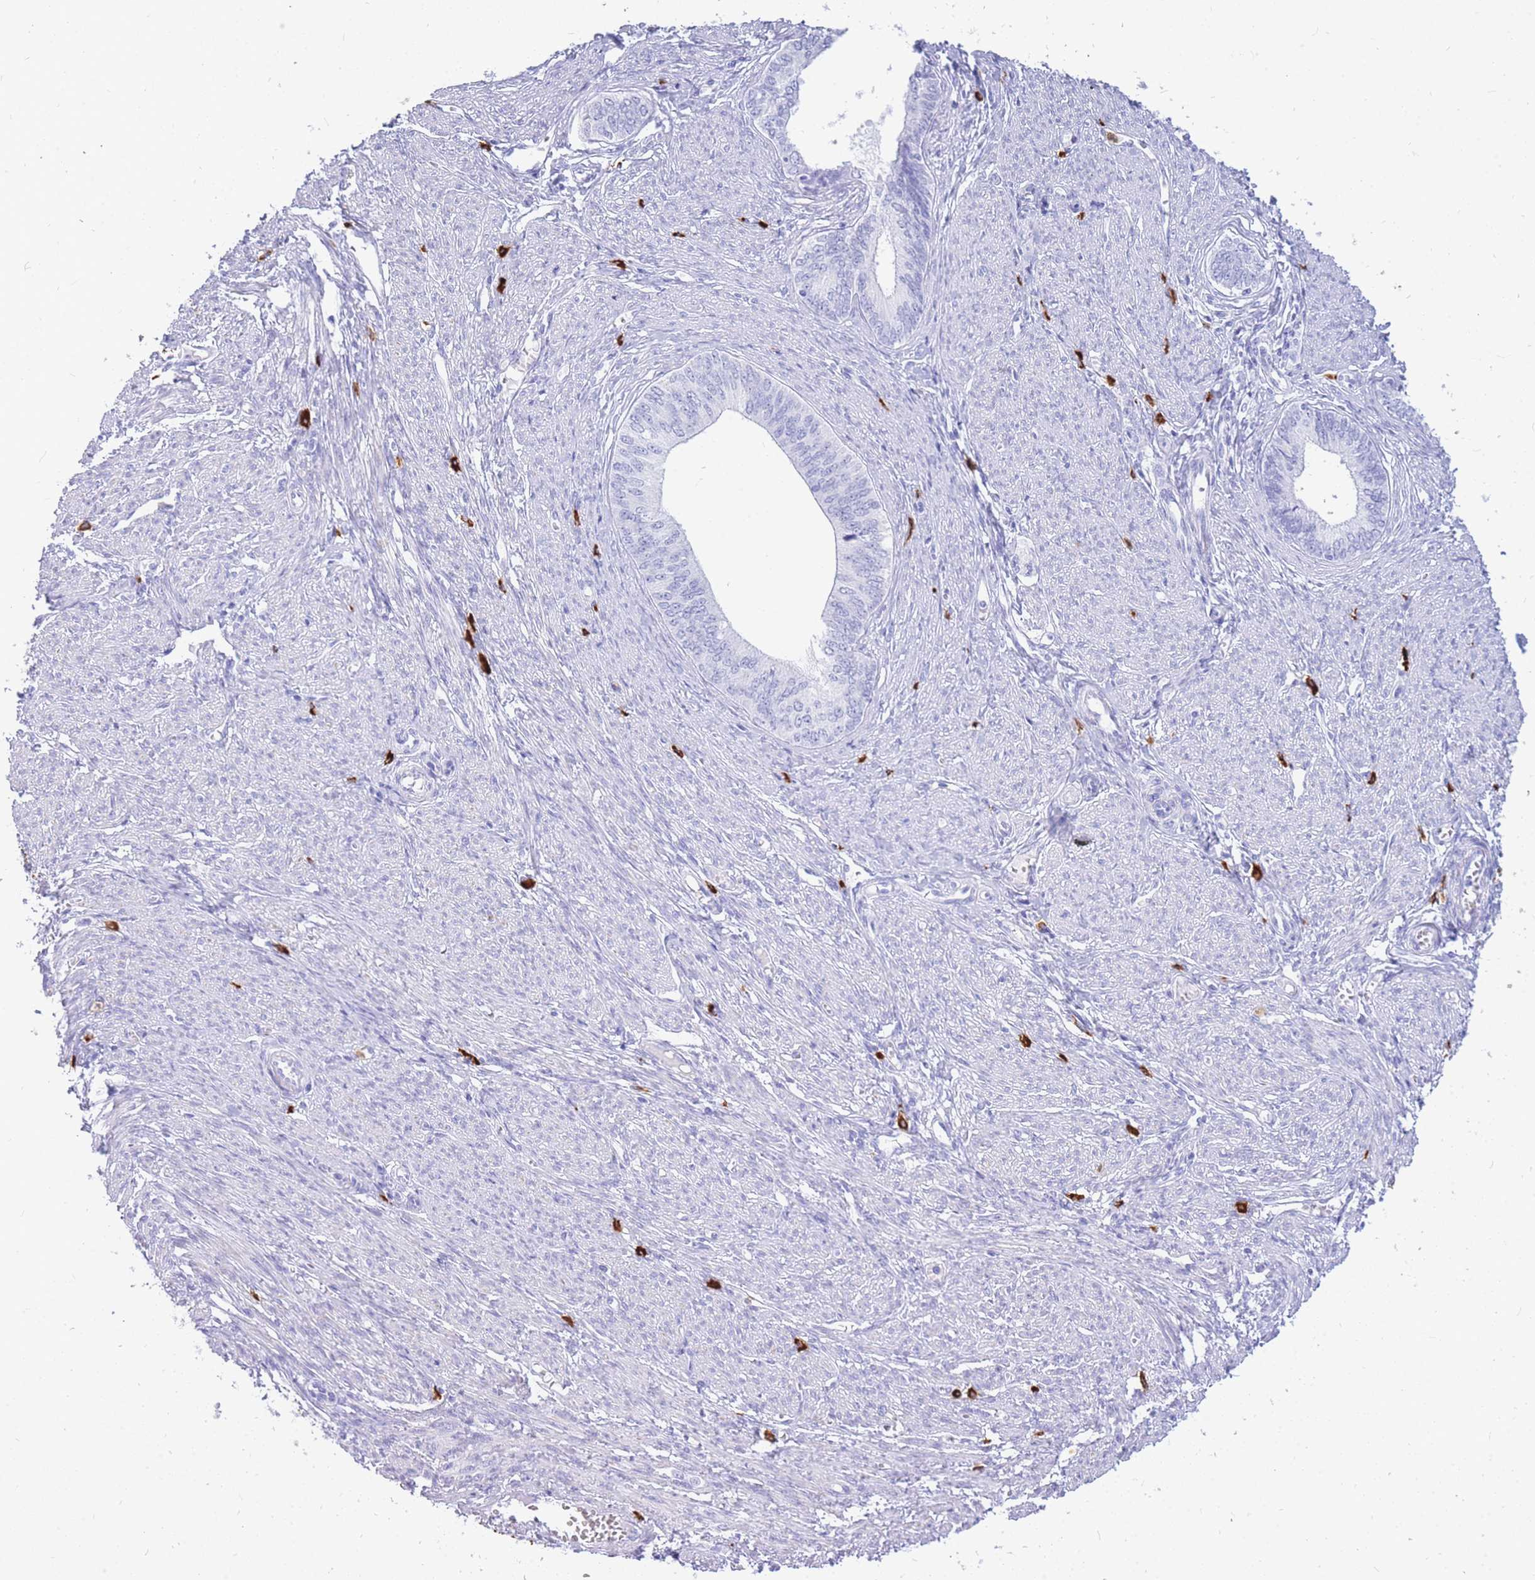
{"staining": {"intensity": "negative", "quantity": "none", "location": "none"}, "tissue": "endometrial cancer", "cell_type": "Tumor cells", "image_type": "cancer", "snomed": [{"axis": "morphology", "description": "Adenocarcinoma, NOS"}, {"axis": "topography", "description": "Endometrium"}], "caption": "Tumor cells are negative for brown protein staining in endometrial adenocarcinoma.", "gene": "HERC1", "patient": {"sex": "female", "age": 68}}